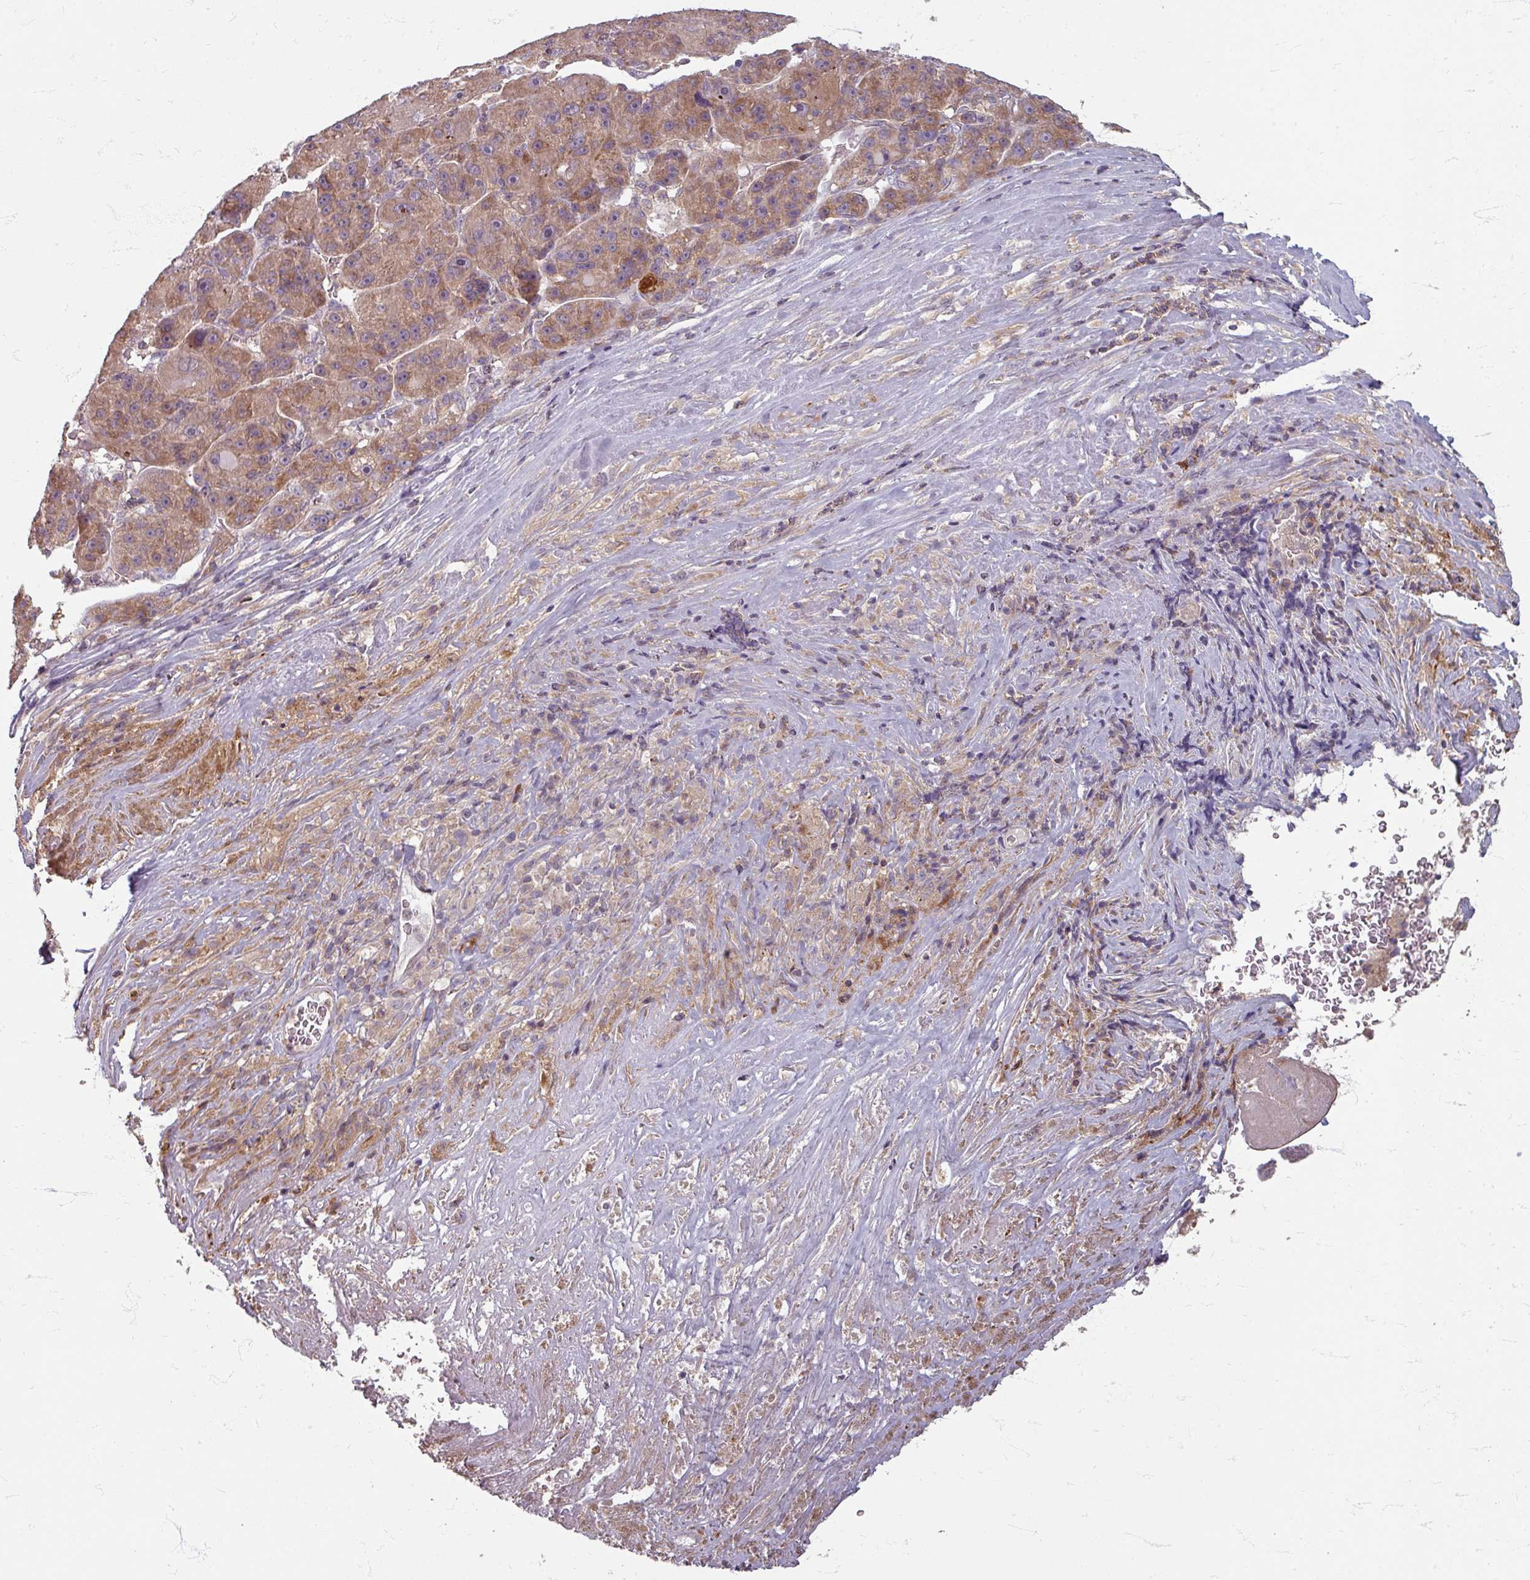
{"staining": {"intensity": "moderate", "quantity": ">75%", "location": "cytoplasmic/membranous"}, "tissue": "liver cancer", "cell_type": "Tumor cells", "image_type": "cancer", "snomed": [{"axis": "morphology", "description": "Carcinoma, Hepatocellular, NOS"}, {"axis": "topography", "description": "Liver"}], "caption": "Human hepatocellular carcinoma (liver) stained for a protein (brown) displays moderate cytoplasmic/membranous positive positivity in approximately >75% of tumor cells.", "gene": "STAM", "patient": {"sex": "male", "age": 76}}